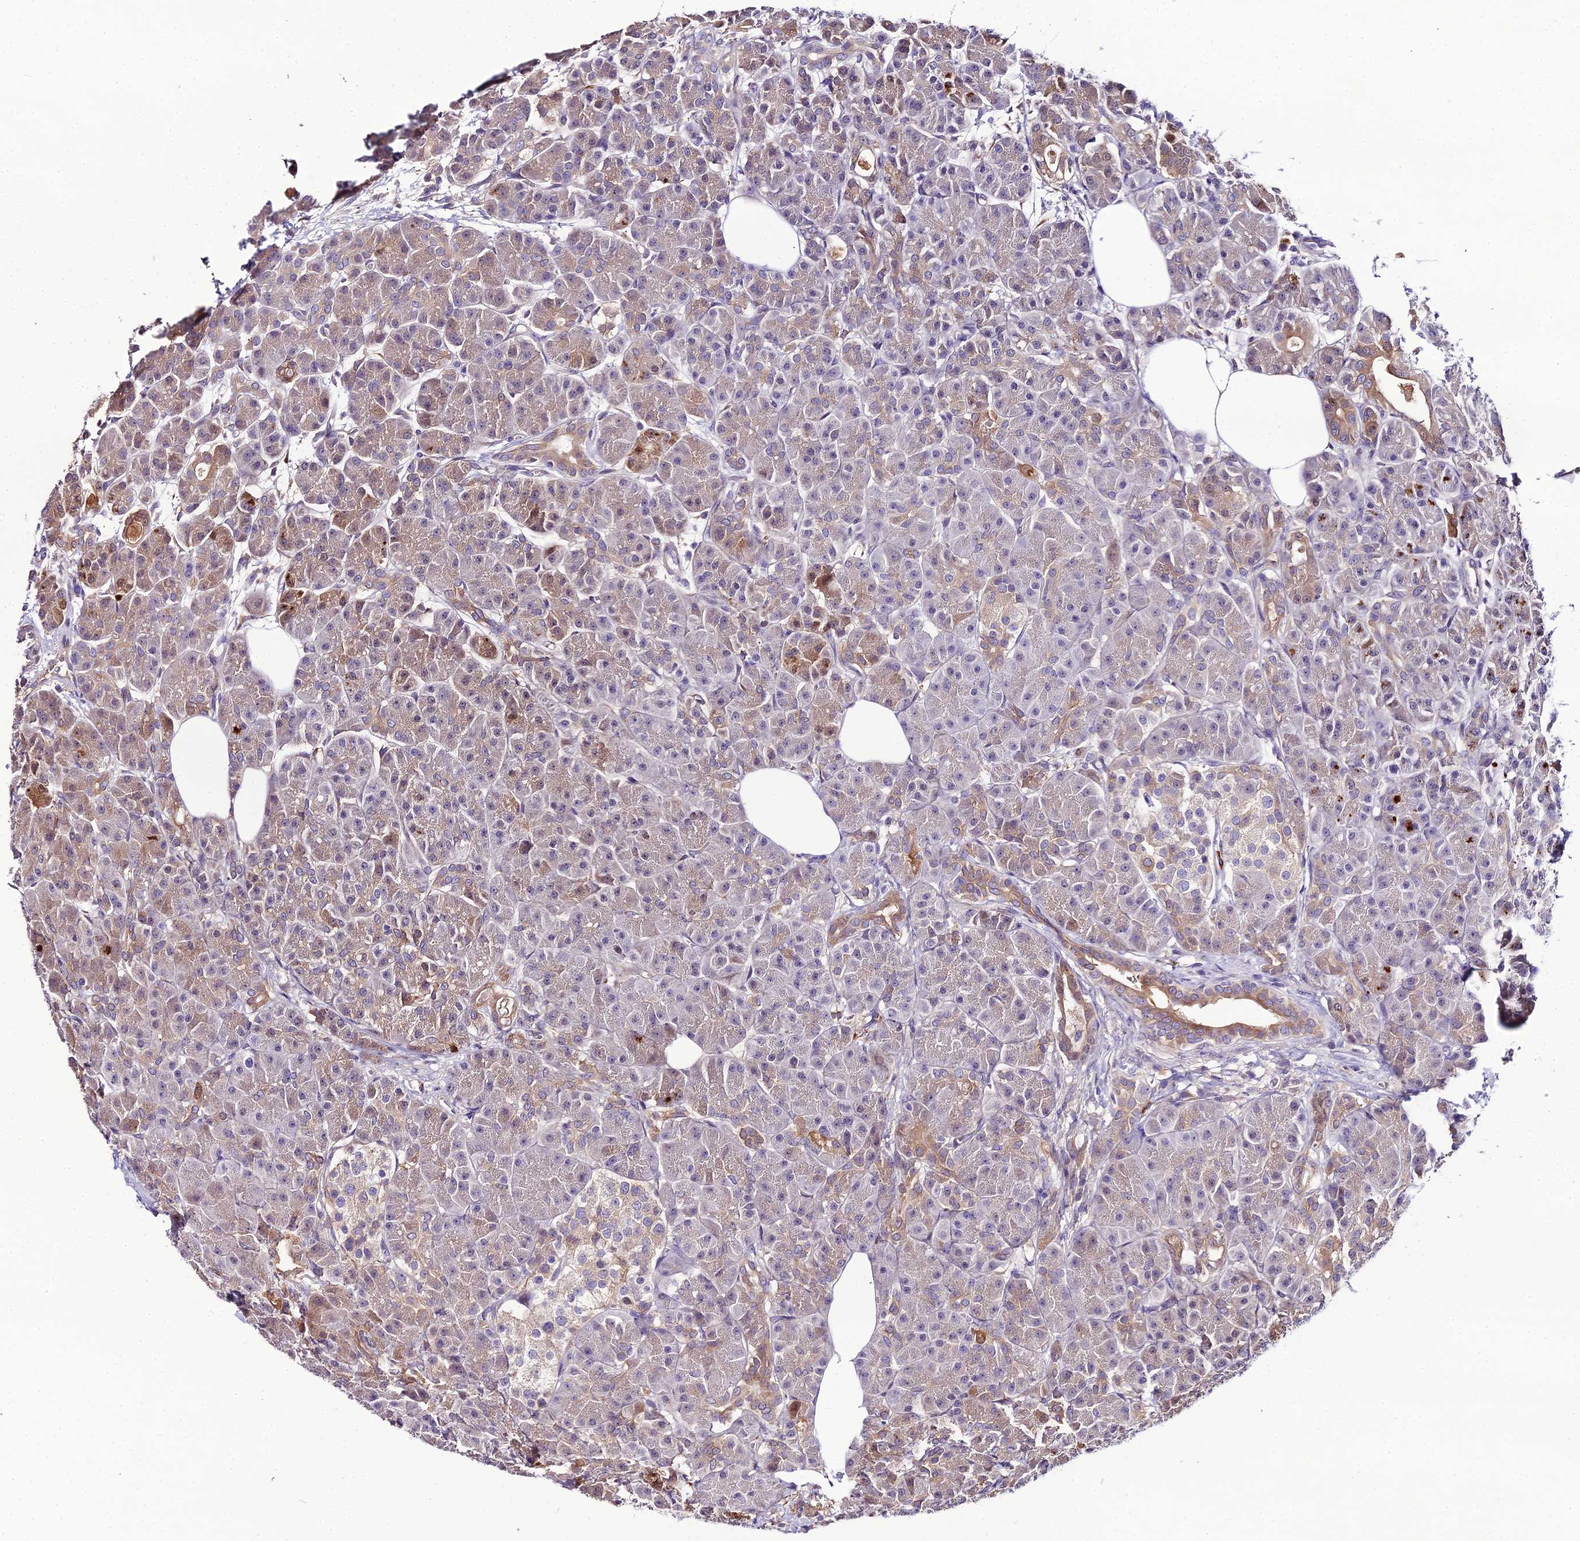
{"staining": {"intensity": "moderate", "quantity": "<25%", "location": "cytoplasmic/membranous"}, "tissue": "pancreas", "cell_type": "Exocrine glandular cells", "image_type": "normal", "snomed": [{"axis": "morphology", "description": "Normal tissue, NOS"}, {"axis": "topography", "description": "Pancreas"}], "caption": "This histopathology image displays immunohistochemistry staining of unremarkable pancreas, with low moderate cytoplasmic/membranous positivity in about <25% of exocrine glandular cells.", "gene": "MB21D2", "patient": {"sex": "male", "age": 63}}